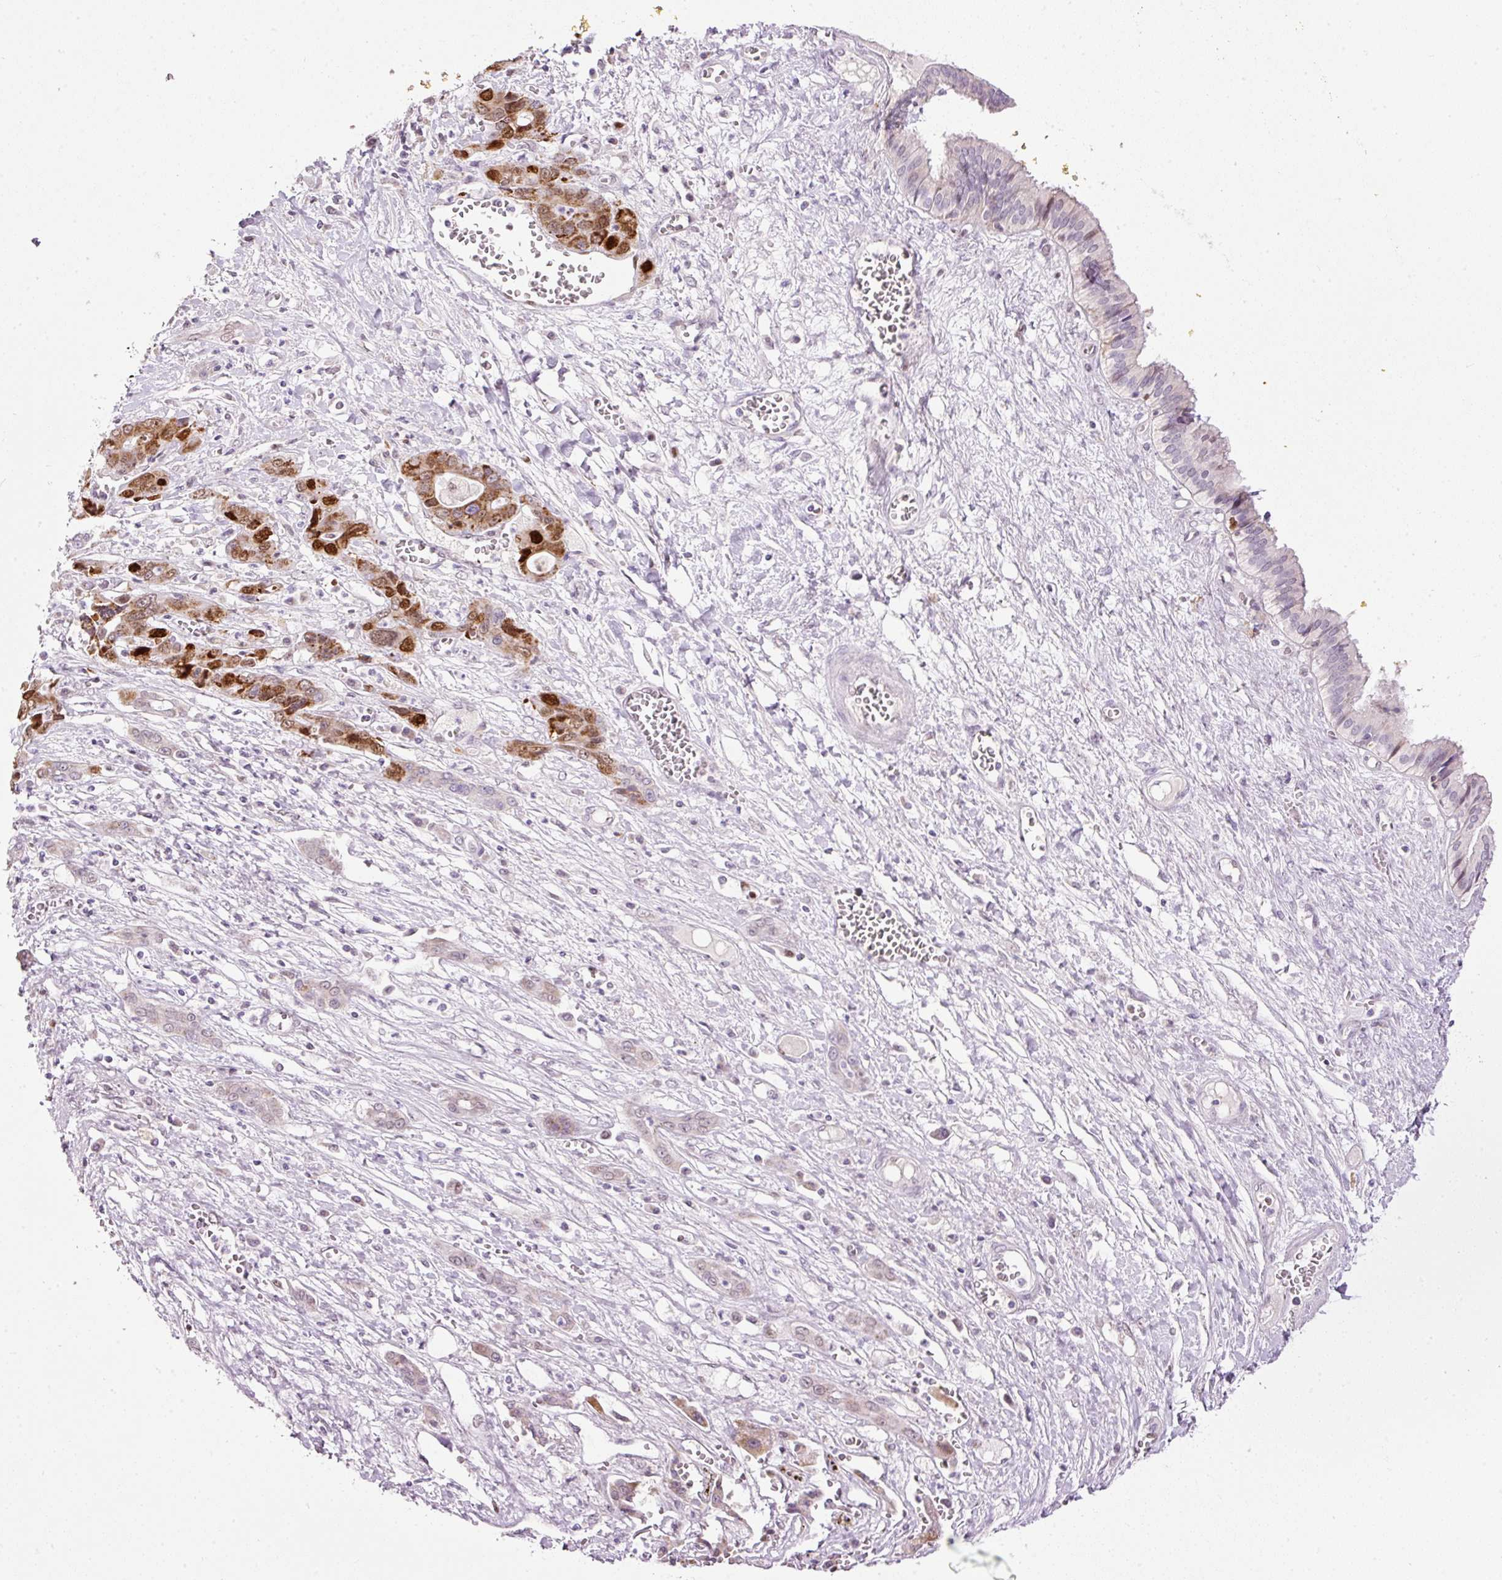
{"staining": {"intensity": "strong", "quantity": ">75%", "location": "cytoplasmic/membranous,nuclear"}, "tissue": "liver cancer", "cell_type": "Tumor cells", "image_type": "cancer", "snomed": [{"axis": "morphology", "description": "Cholangiocarcinoma"}, {"axis": "topography", "description": "Liver"}], "caption": "Immunohistochemical staining of cholangiocarcinoma (liver) reveals high levels of strong cytoplasmic/membranous and nuclear positivity in approximately >75% of tumor cells. The protein is stained brown, and the nuclei are stained in blue (DAB (3,3'-diaminobenzidine) IHC with brightfield microscopy, high magnification).", "gene": "KPNA2", "patient": {"sex": "male", "age": 67}}